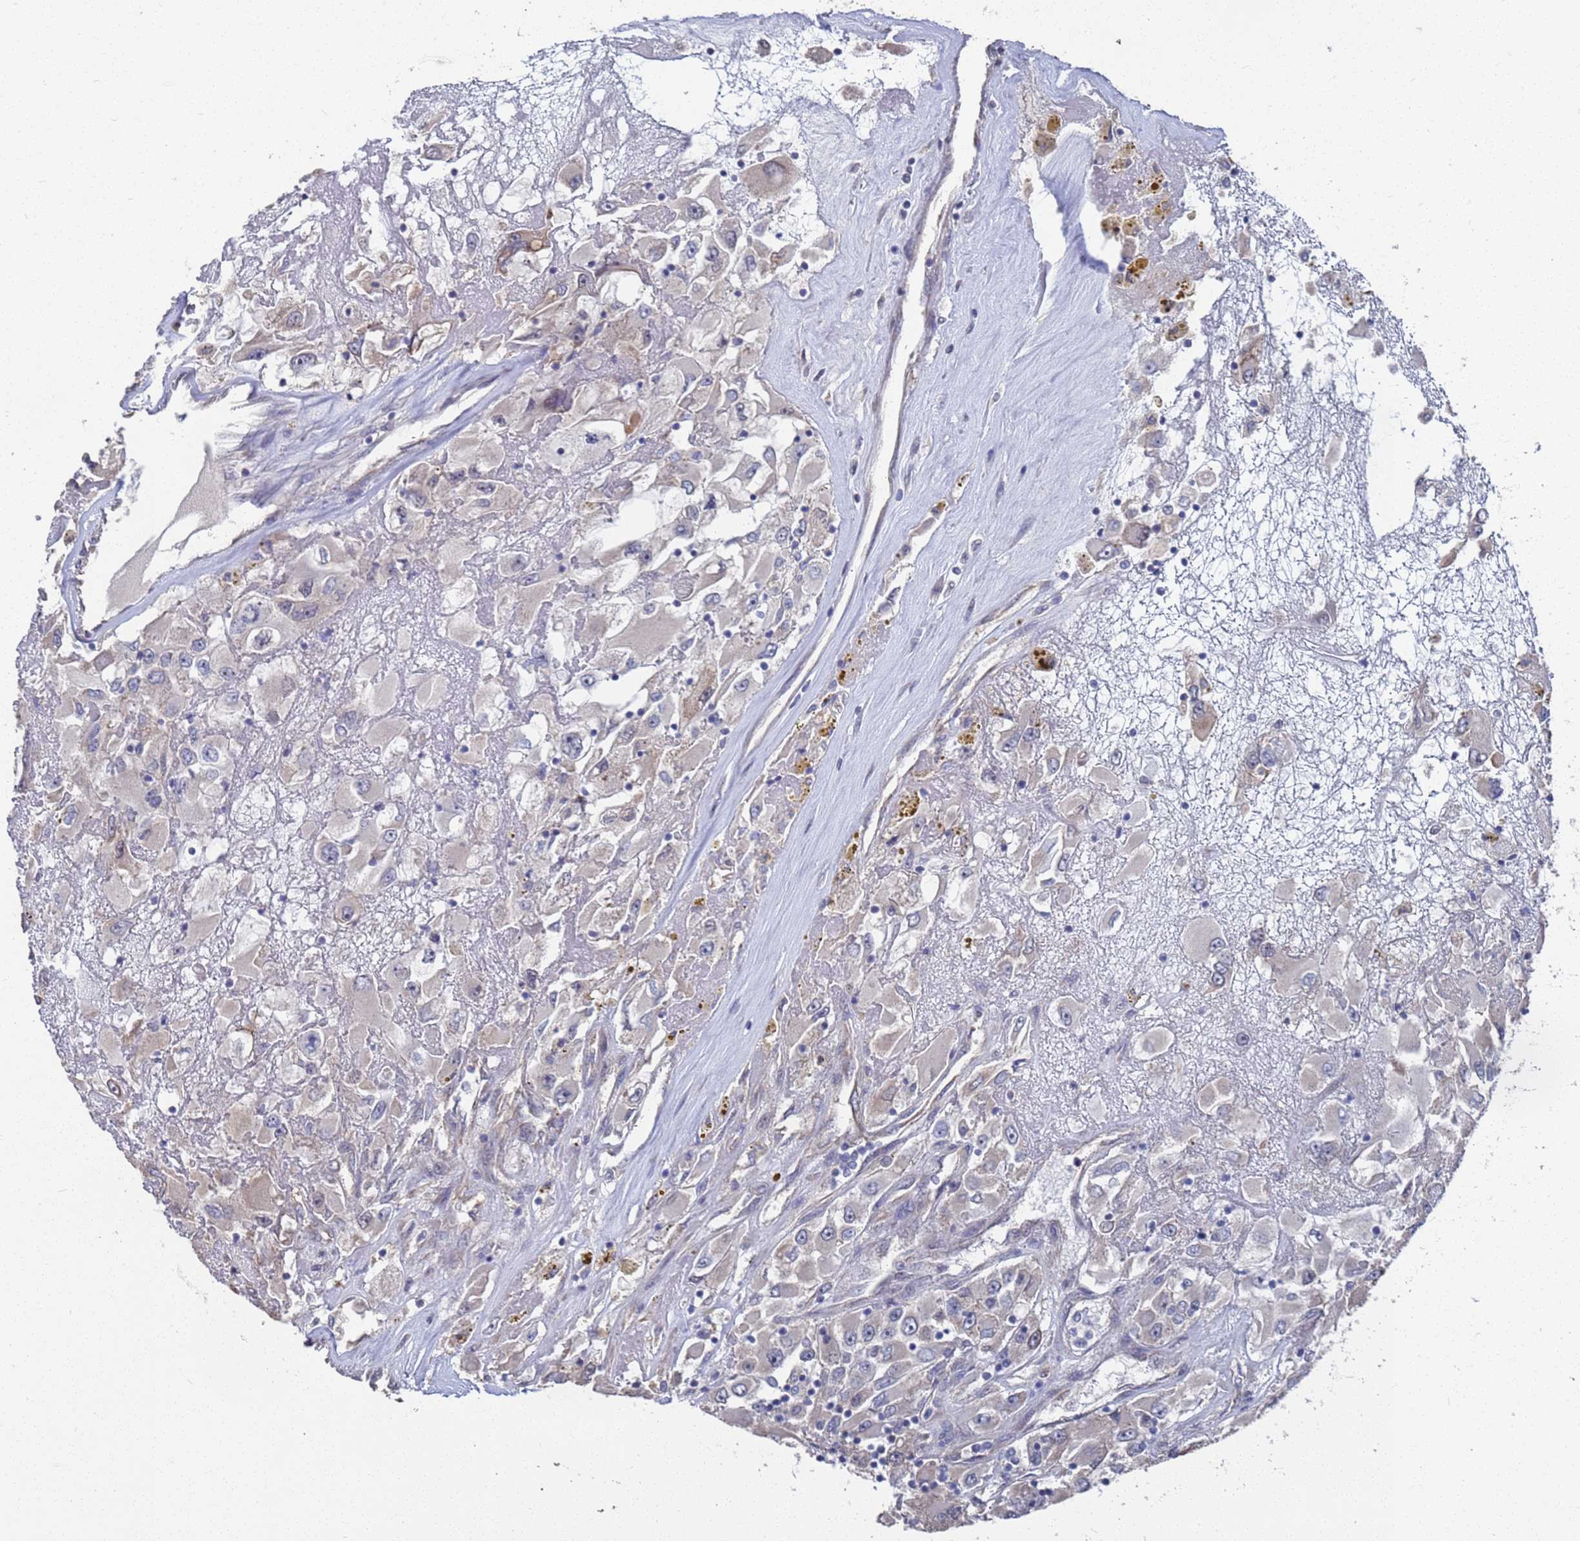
{"staining": {"intensity": "negative", "quantity": "none", "location": "none"}, "tissue": "renal cancer", "cell_type": "Tumor cells", "image_type": "cancer", "snomed": [{"axis": "morphology", "description": "Adenocarcinoma, NOS"}, {"axis": "topography", "description": "Kidney"}], "caption": "Tumor cells are negative for brown protein staining in renal cancer (adenocarcinoma).", "gene": "CFAP119", "patient": {"sex": "female", "age": 52}}